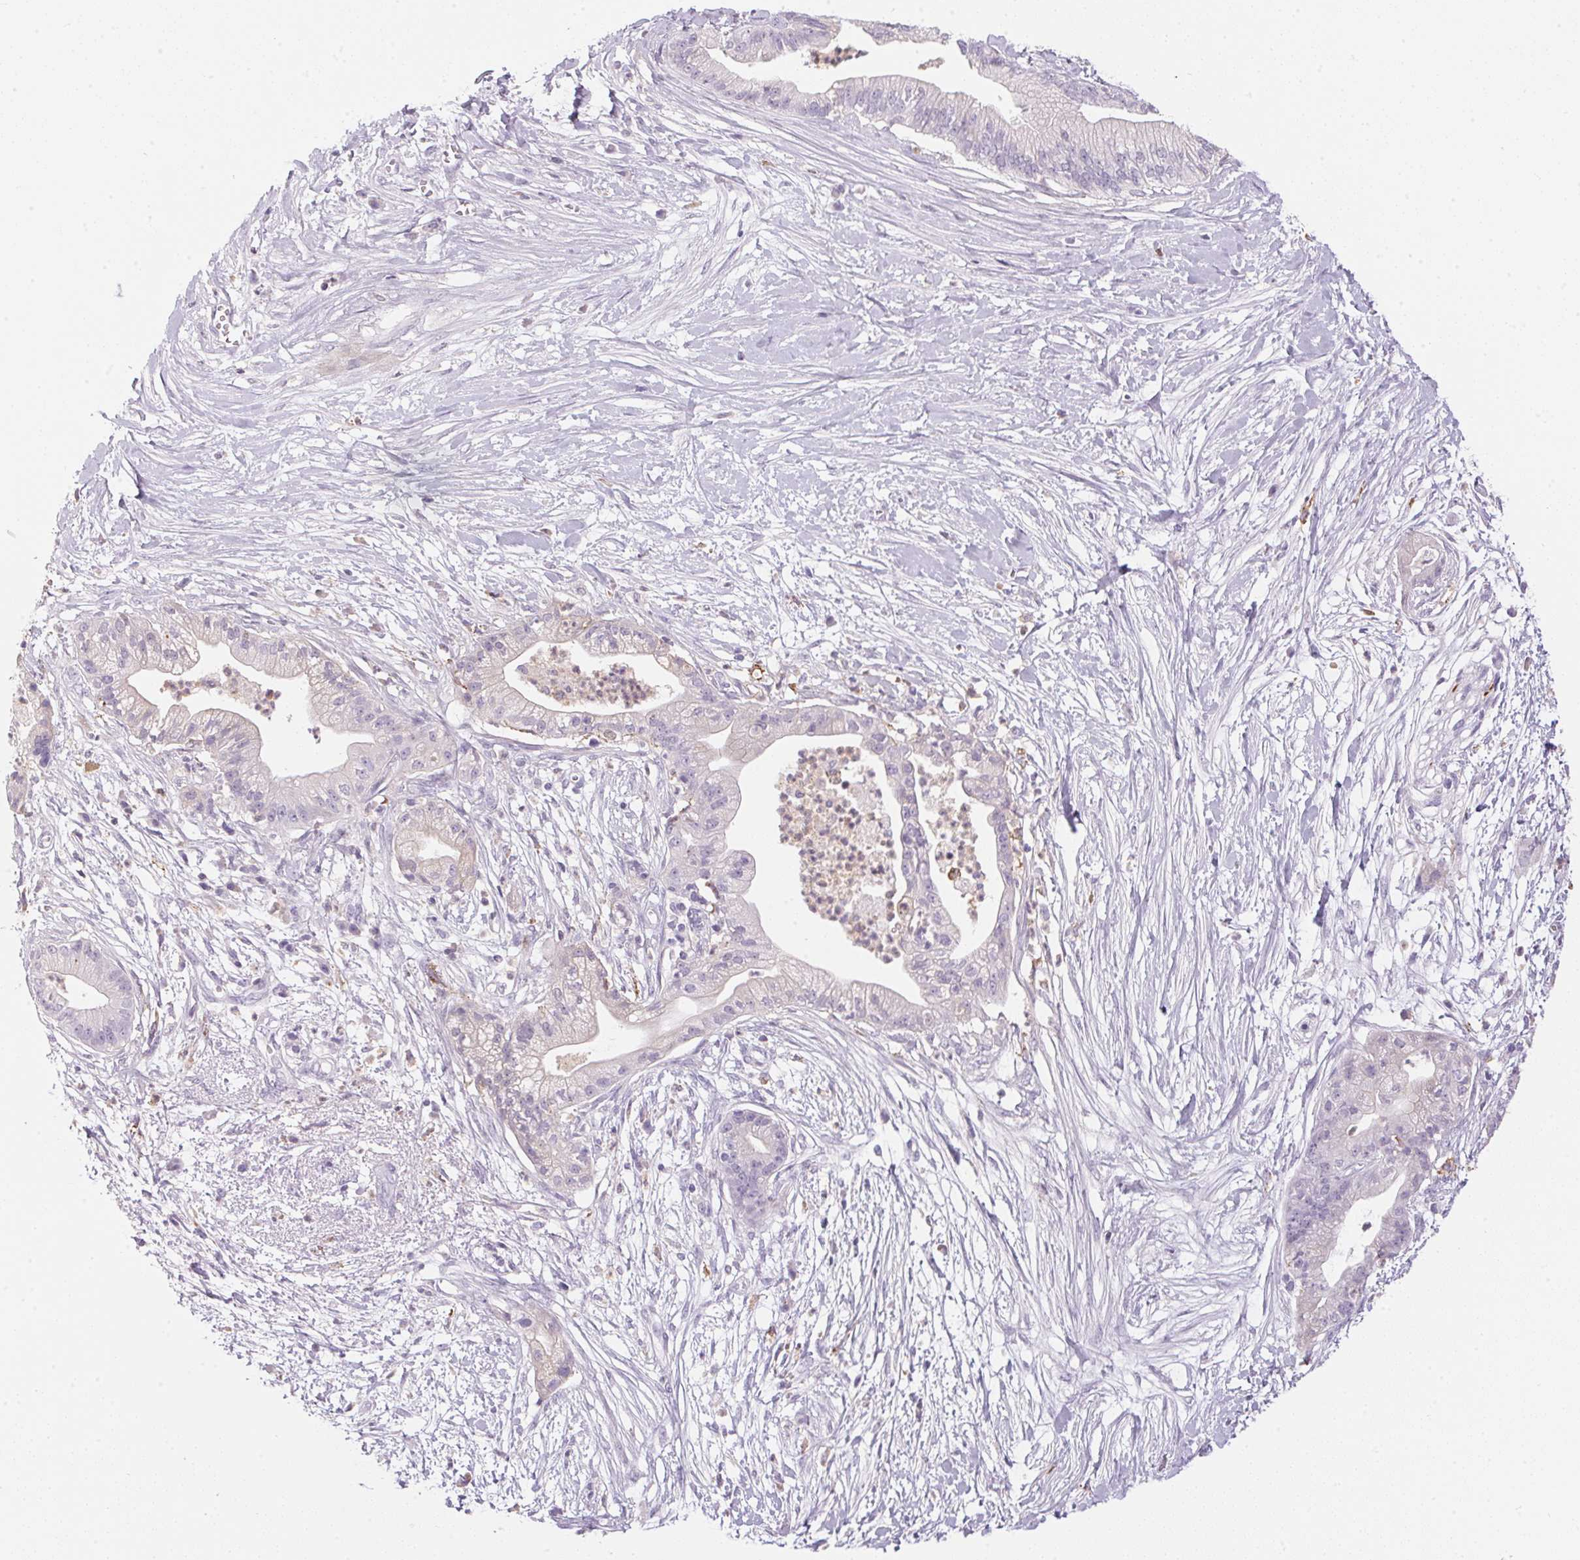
{"staining": {"intensity": "negative", "quantity": "none", "location": "none"}, "tissue": "pancreatic cancer", "cell_type": "Tumor cells", "image_type": "cancer", "snomed": [{"axis": "morphology", "description": "Normal tissue, NOS"}, {"axis": "morphology", "description": "Adenocarcinoma, NOS"}, {"axis": "topography", "description": "Lymph node"}, {"axis": "topography", "description": "Pancreas"}], "caption": "Tumor cells are negative for protein expression in human pancreatic cancer (adenocarcinoma). (DAB (3,3'-diaminobenzidine) immunohistochemistry with hematoxylin counter stain).", "gene": "ECPAS", "patient": {"sex": "female", "age": 58}}